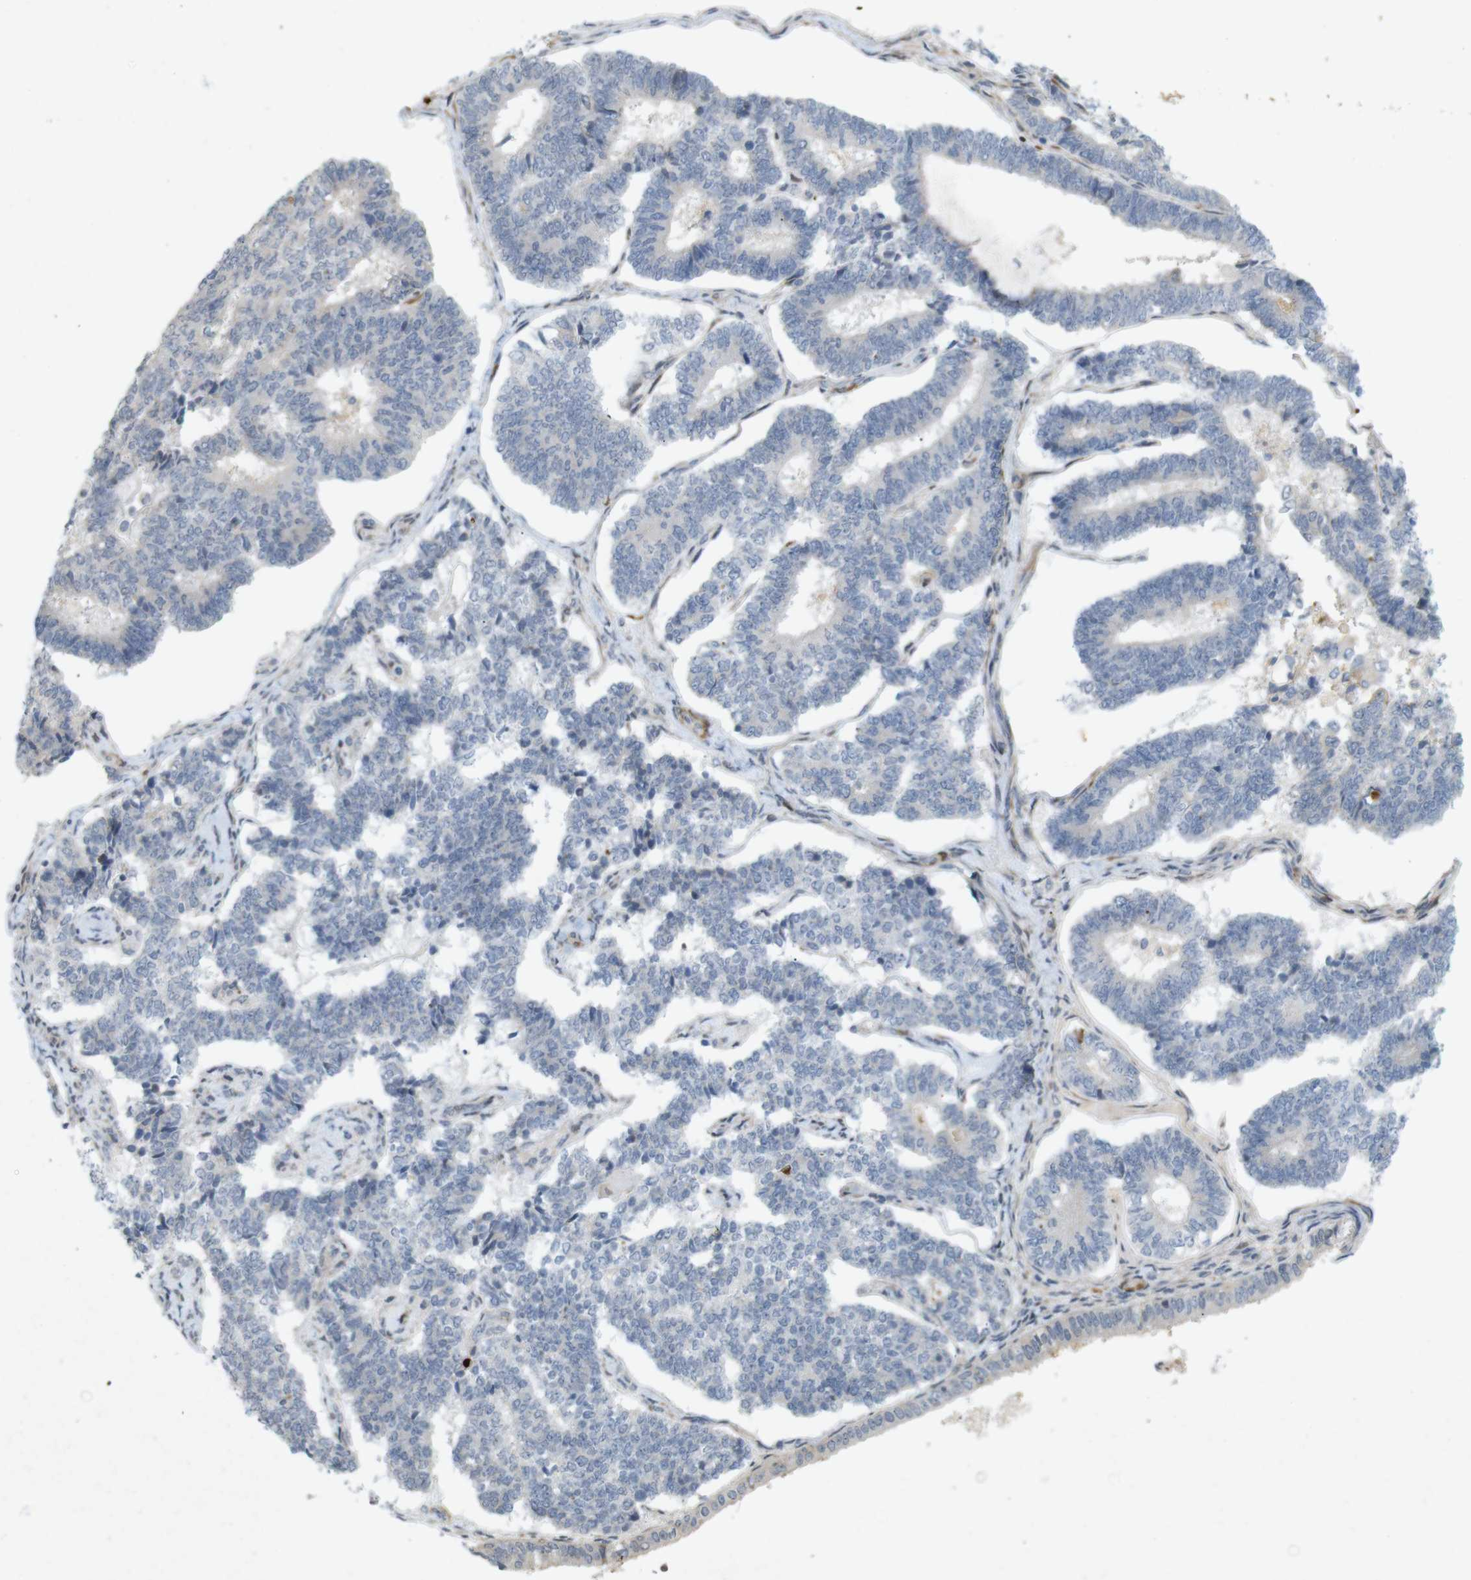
{"staining": {"intensity": "negative", "quantity": "none", "location": "none"}, "tissue": "endometrial cancer", "cell_type": "Tumor cells", "image_type": "cancer", "snomed": [{"axis": "morphology", "description": "Adenocarcinoma, NOS"}, {"axis": "topography", "description": "Endometrium"}], "caption": "This is a photomicrograph of IHC staining of adenocarcinoma (endometrial), which shows no expression in tumor cells. The staining was performed using DAB (3,3'-diaminobenzidine) to visualize the protein expression in brown, while the nuclei were stained in blue with hematoxylin (Magnification: 20x).", "gene": "PPP1R14A", "patient": {"sex": "female", "age": 70}}